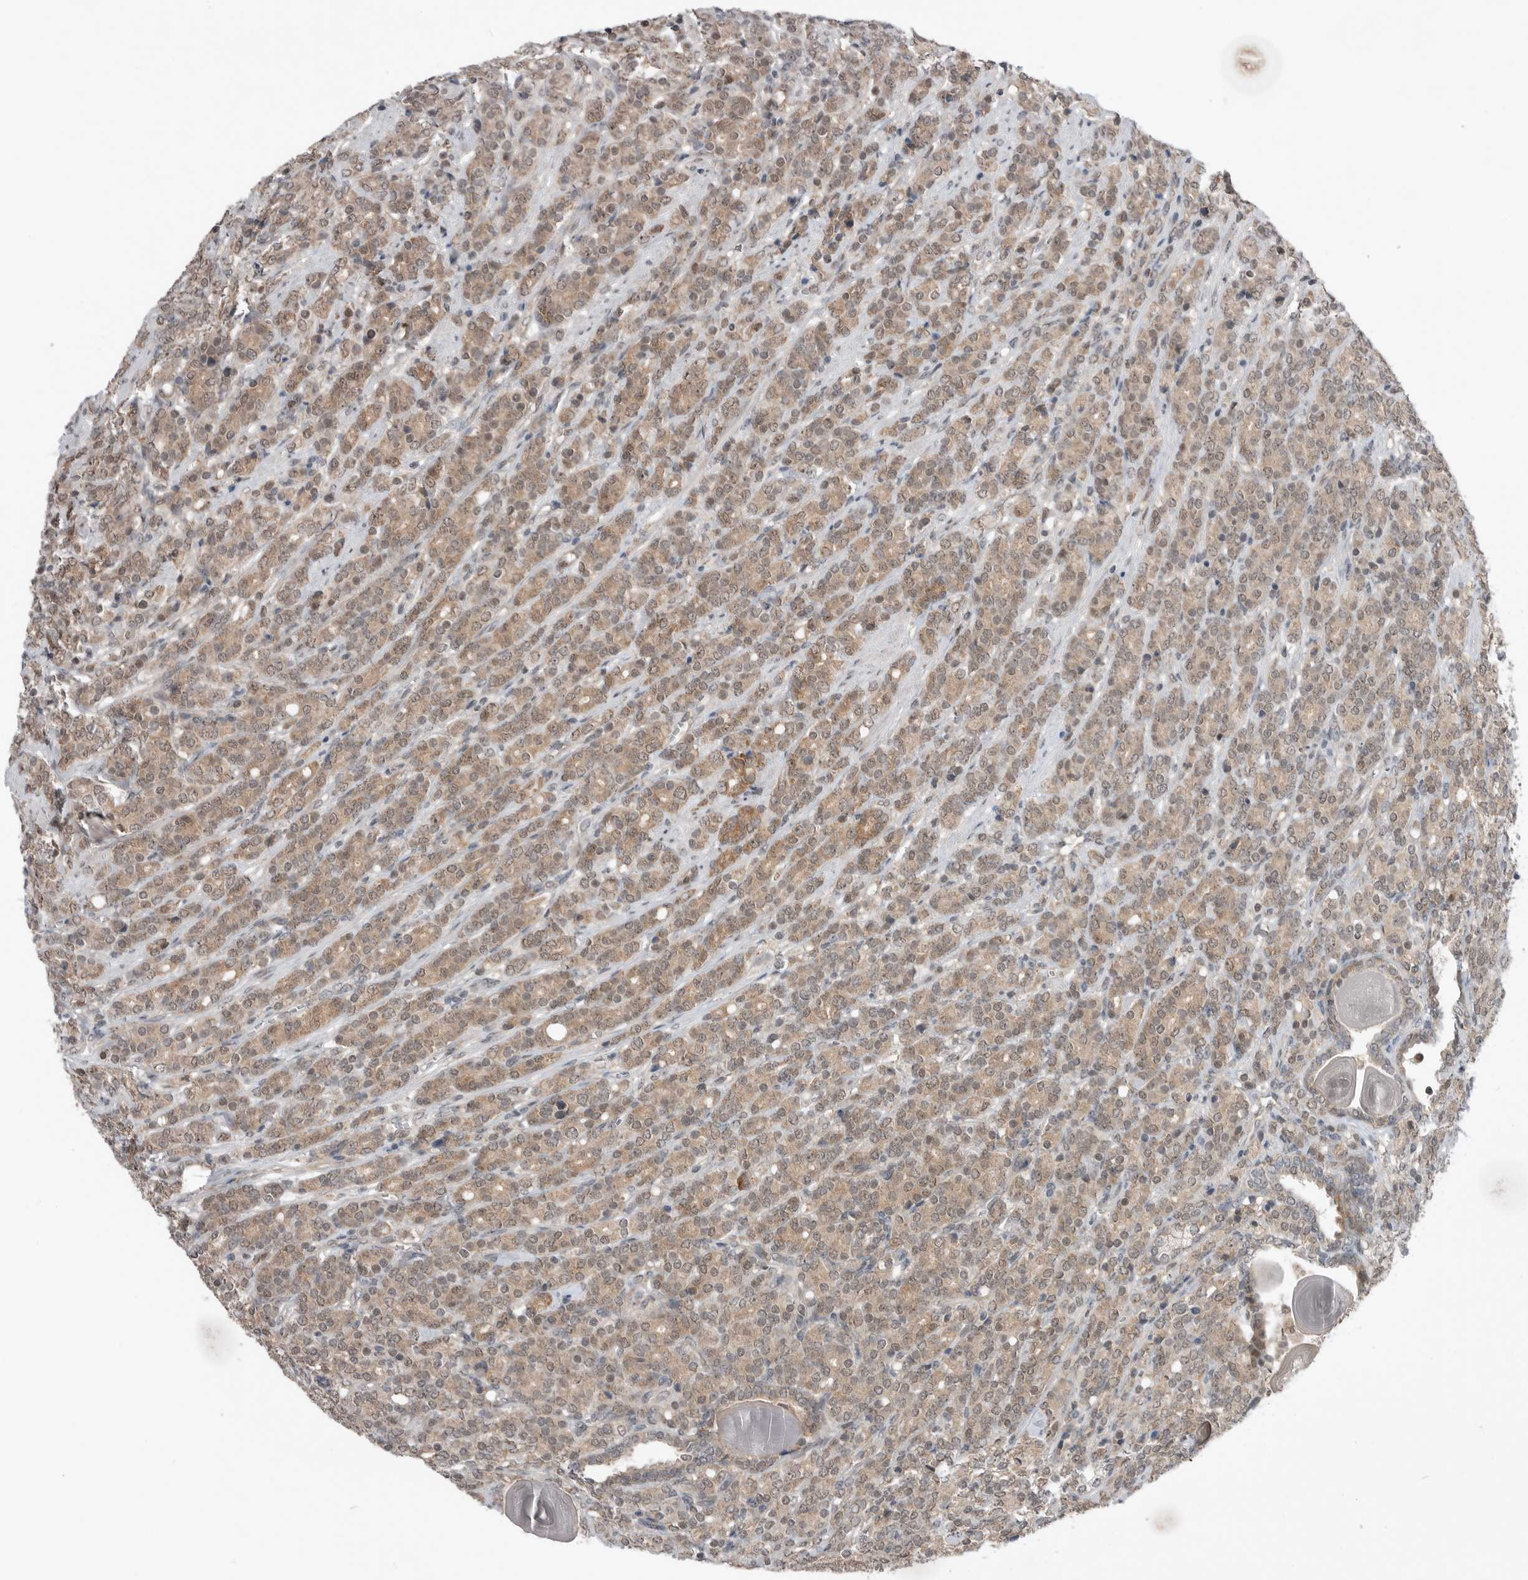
{"staining": {"intensity": "moderate", "quantity": ">75%", "location": "cytoplasmic/membranous"}, "tissue": "prostate cancer", "cell_type": "Tumor cells", "image_type": "cancer", "snomed": [{"axis": "morphology", "description": "Adenocarcinoma, High grade"}, {"axis": "topography", "description": "Prostate"}], "caption": "A brown stain labels moderate cytoplasmic/membranous positivity of a protein in adenocarcinoma (high-grade) (prostate) tumor cells. The protein is shown in brown color, while the nuclei are stained blue.", "gene": "NTAQ1", "patient": {"sex": "male", "age": 62}}